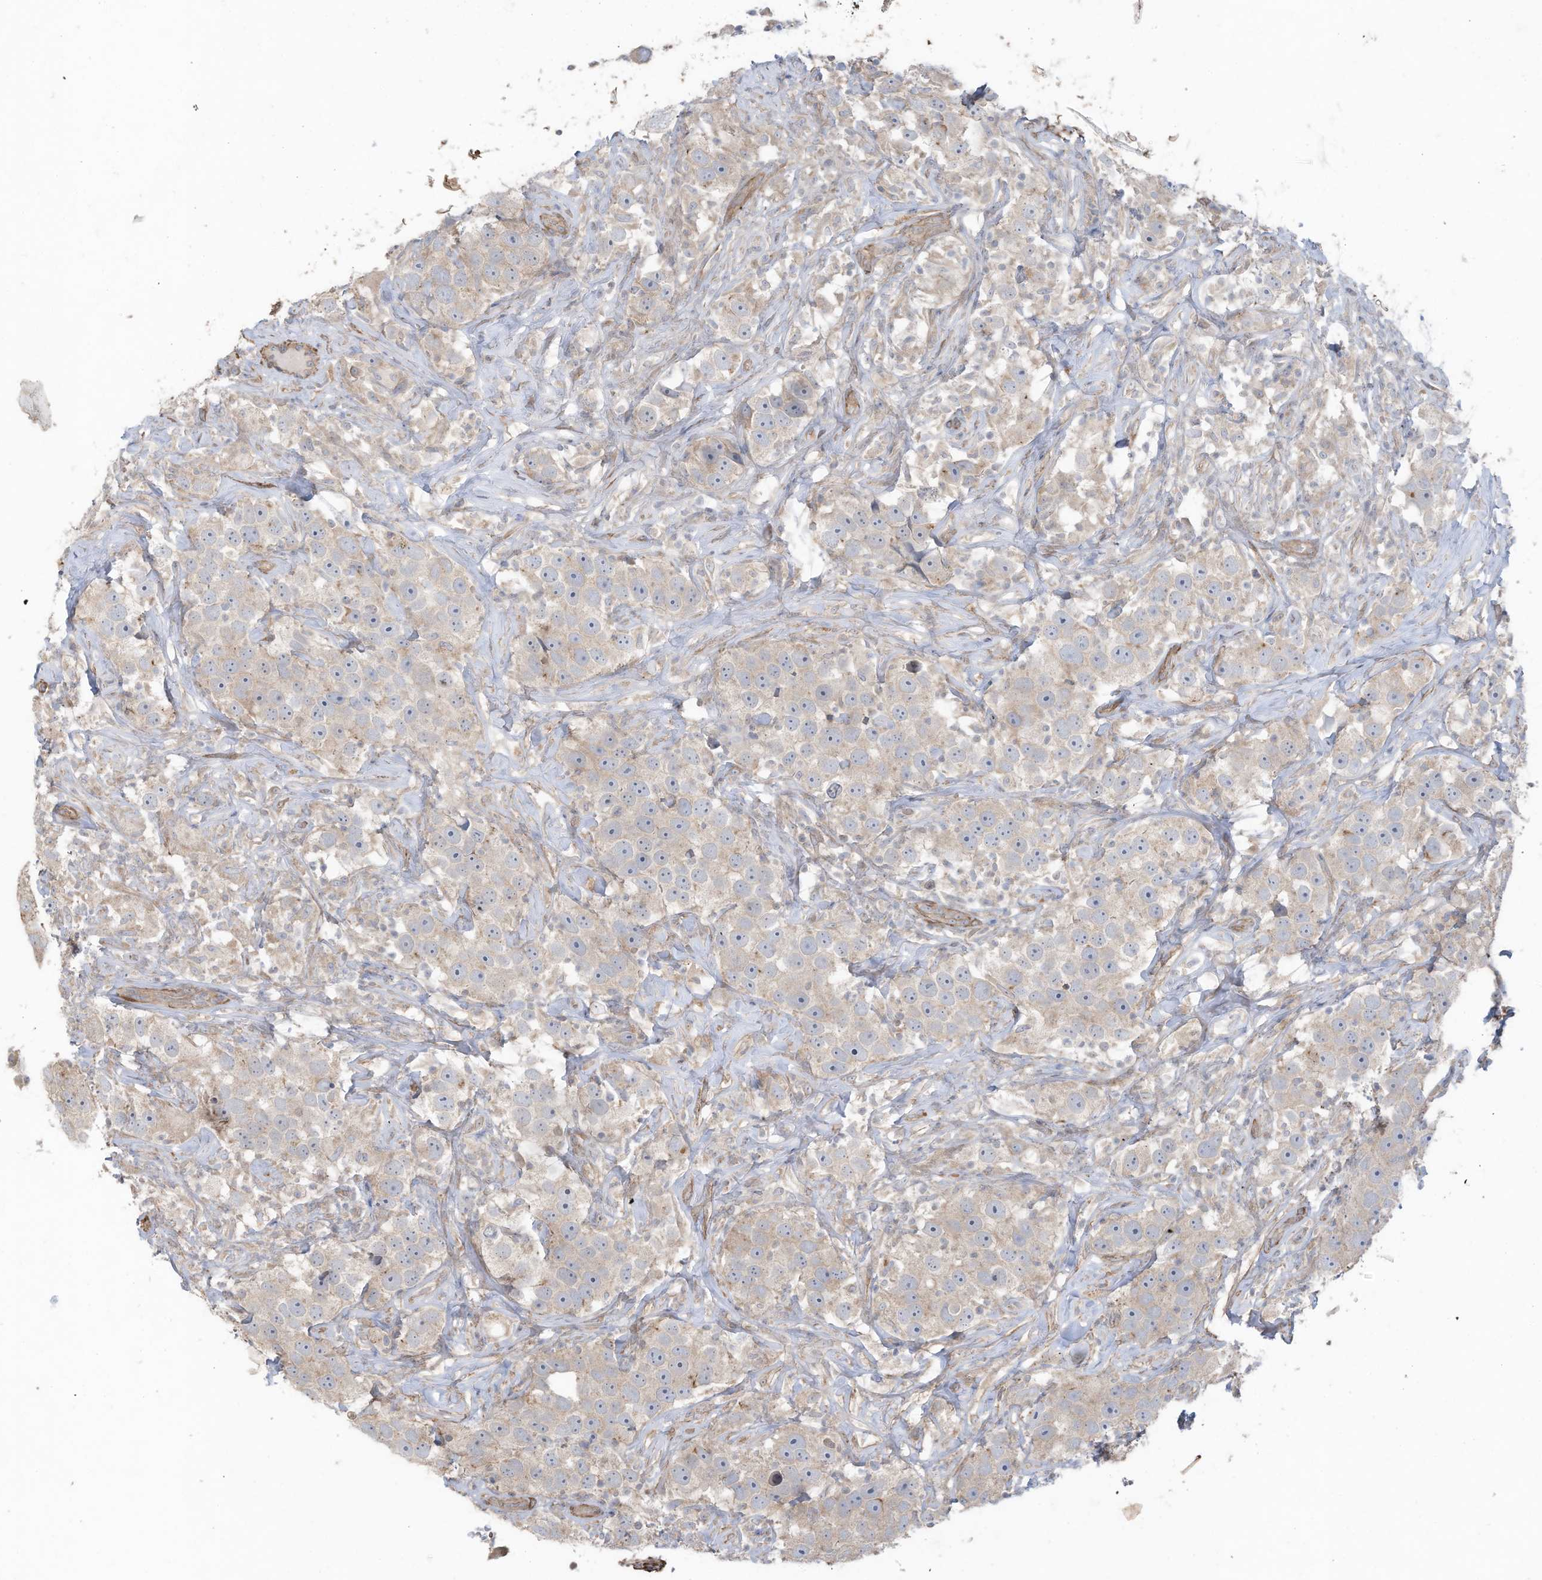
{"staining": {"intensity": "negative", "quantity": "none", "location": "none"}, "tissue": "testis cancer", "cell_type": "Tumor cells", "image_type": "cancer", "snomed": [{"axis": "morphology", "description": "Seminoma, NOS"}, {"axis": "topography", "description": "Testis"}], "caption": "Tumor cells are negative for protein expression in human testis cancer (seminoma).", "gene": "SLC17A7", "patient": {"sex": "male", "age": 49}}